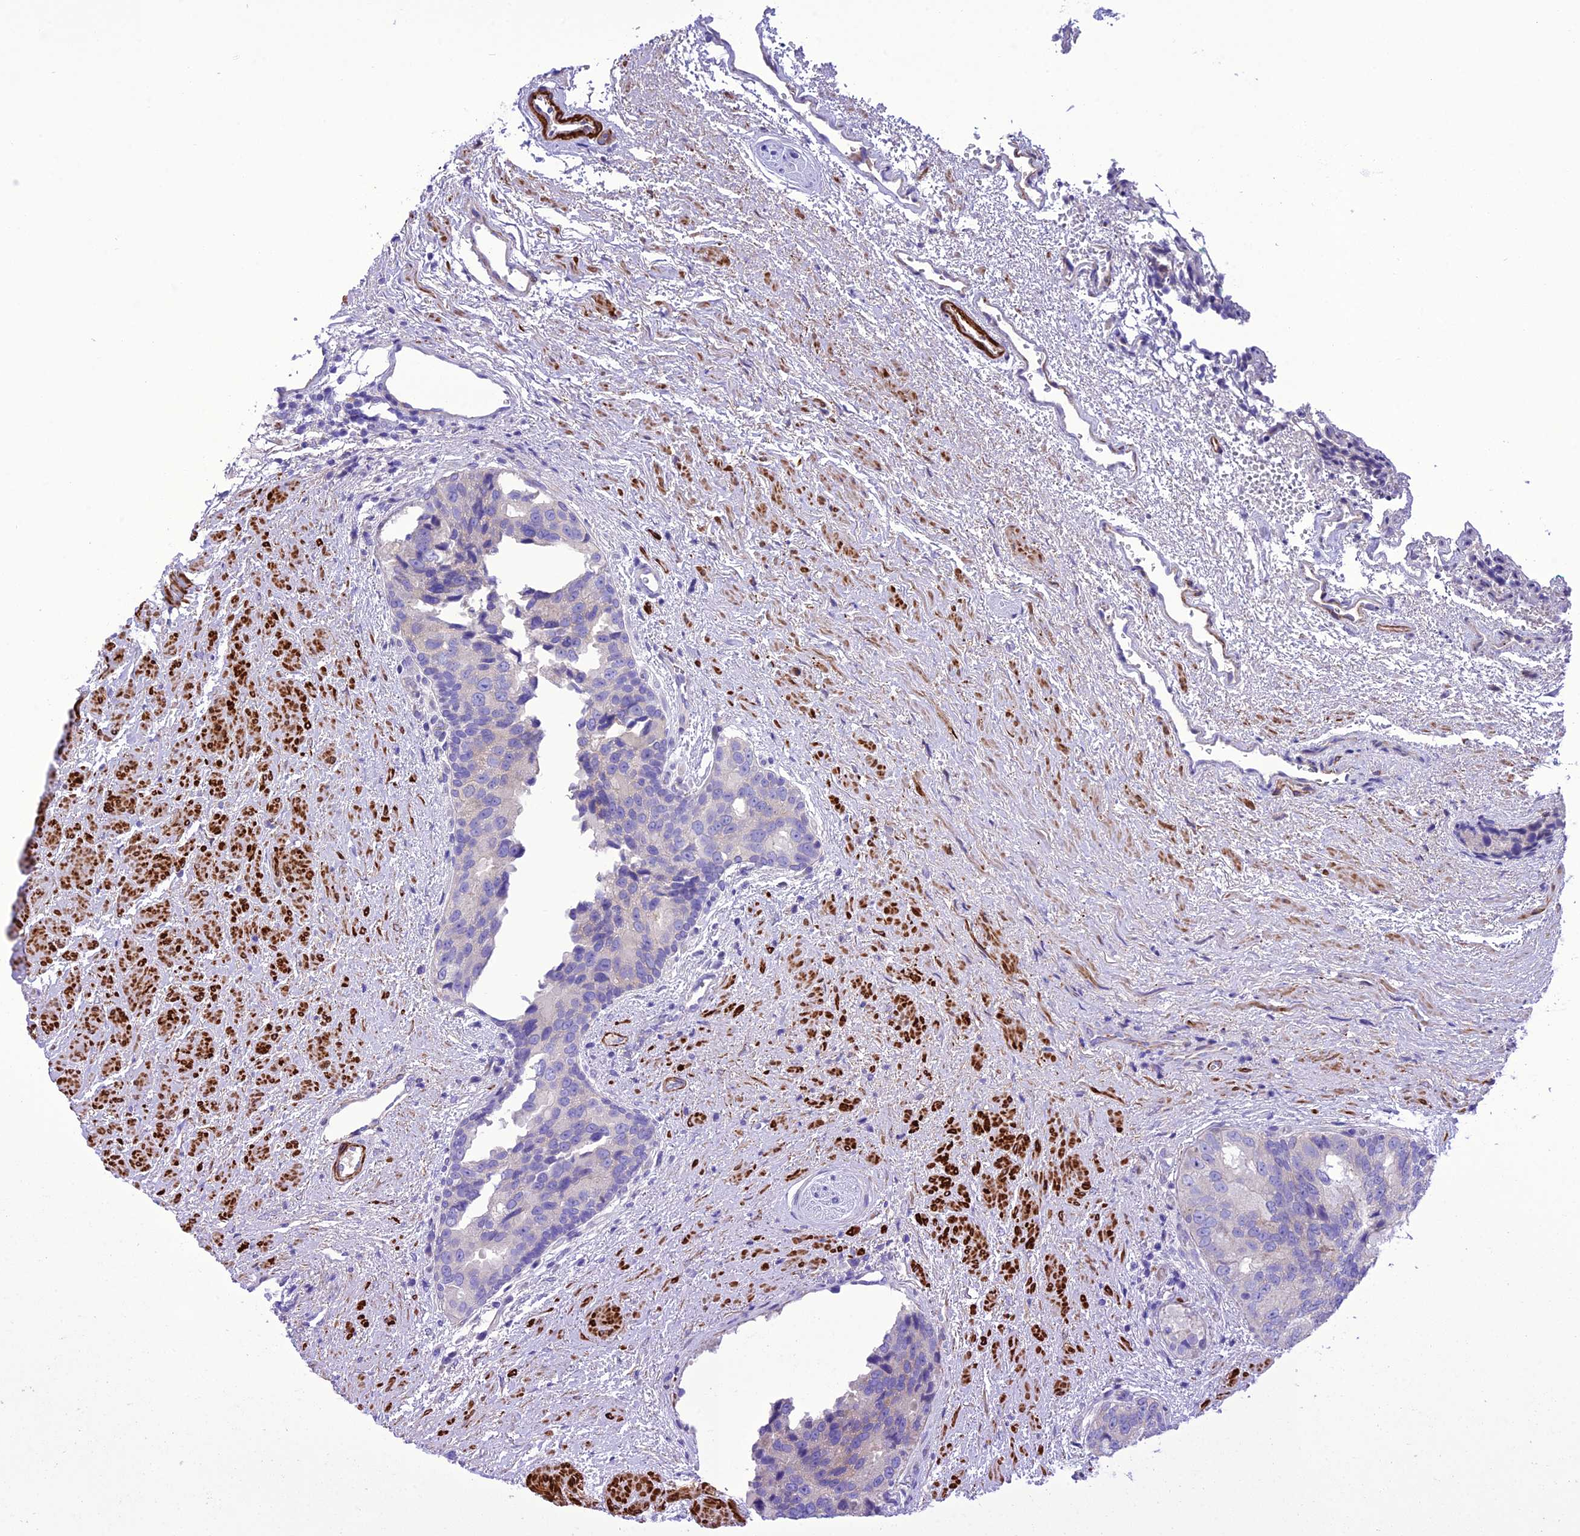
{"staining": {"intensity": "negative", "quantity": "none", "location": "none"}, "tissue": "prostate cancer", "cell_type": "Tumor cells", "image_type": "cancer", "snomed": [{"axis": "morphology", "description": "Adenocarcinoma, High grade"}, {"axis": "topography", "description": "Prostate"}], "caption": "Prostate cancer (adenocarcinoma (high-grade)) stained for a protein using IHC exhibits no positivity tumor cells.", "gene": "FRA10AC1", "patient": {"sex": "male", "age": 70}}